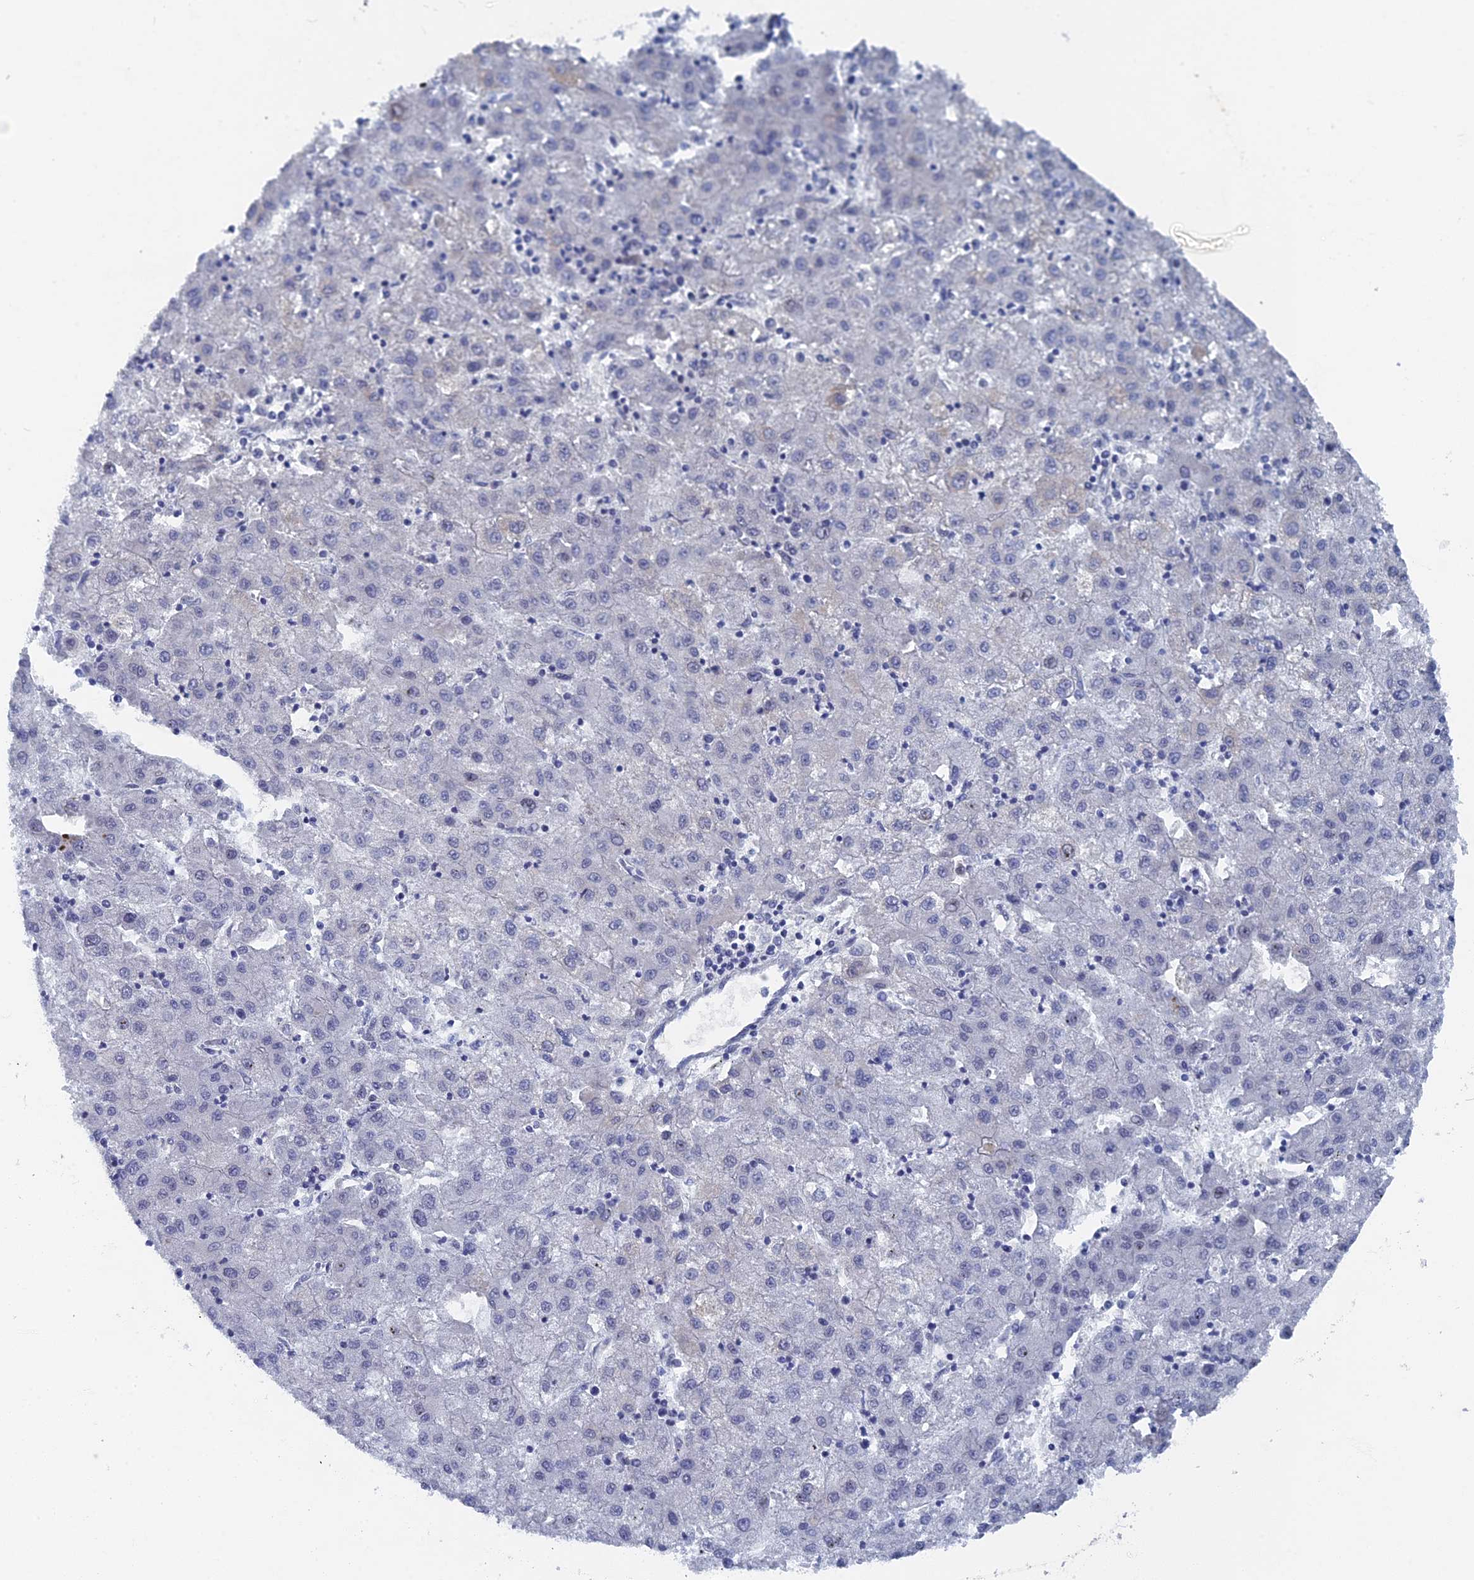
{"staining": {"intensity": "negative", "quantity": "none", "location": "none"}, "tissue": "liver cancer", "cell_type": "Tumor cells", "image_type": "cancer", "snomed": [{"axis": "morphology", "description": "Carcinoma, Hepatocellular, NOS"}, {"axis": "topography", "description": "Liver"}], "caption": "Immunohistochemical staining of liver cancer displays no significant staining in tumor cells.", "gene": "HIGD1A", "patient": {"sex": "male", "age": 72}}